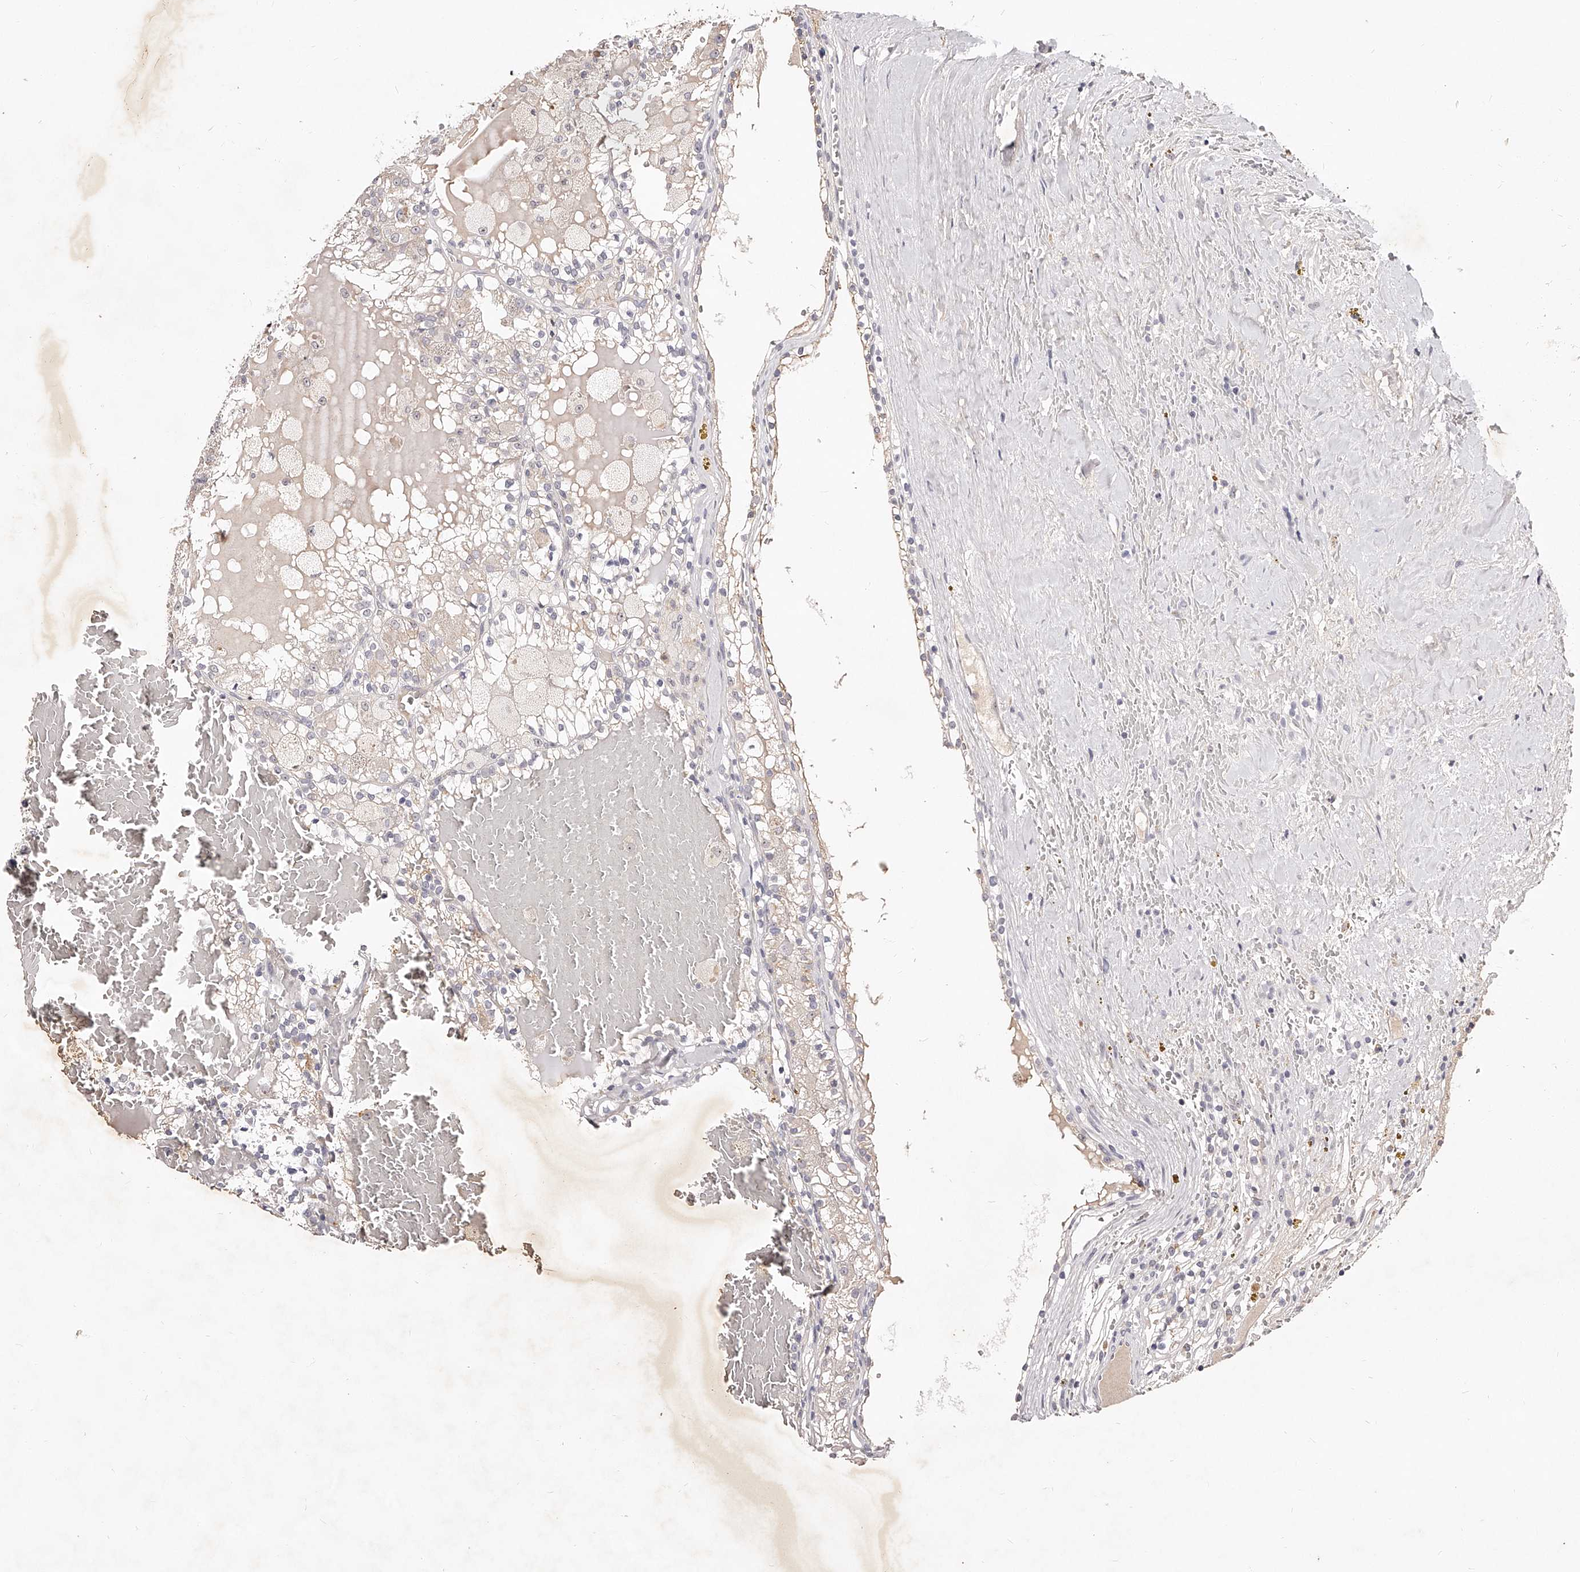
{"staining": {"intensity": "negative", "quantity": "none", "location": "none"}, "tissue": "renal cancer", "cell_type": "Tumor cells", "image_type": "cancer", "snomed": [{"axis": "morphology", "description": "Adenocarcinoma, NOS"}, {"axis": "topography", "description": "Kidney"}], "caption": "This histopathology image is of renal cancer stained with immunohistochemistry (IHC) to label a protein in brown with the nuclei are counter-stained blue. There is no expression in tumor cells. (DAB (3,3'-diaminobenzidine) immunohistochemistry (IHC) with hematoxylin counter stain).", "gene": "PHACTR1", "patient": {"sex": "female", "age": 56}}